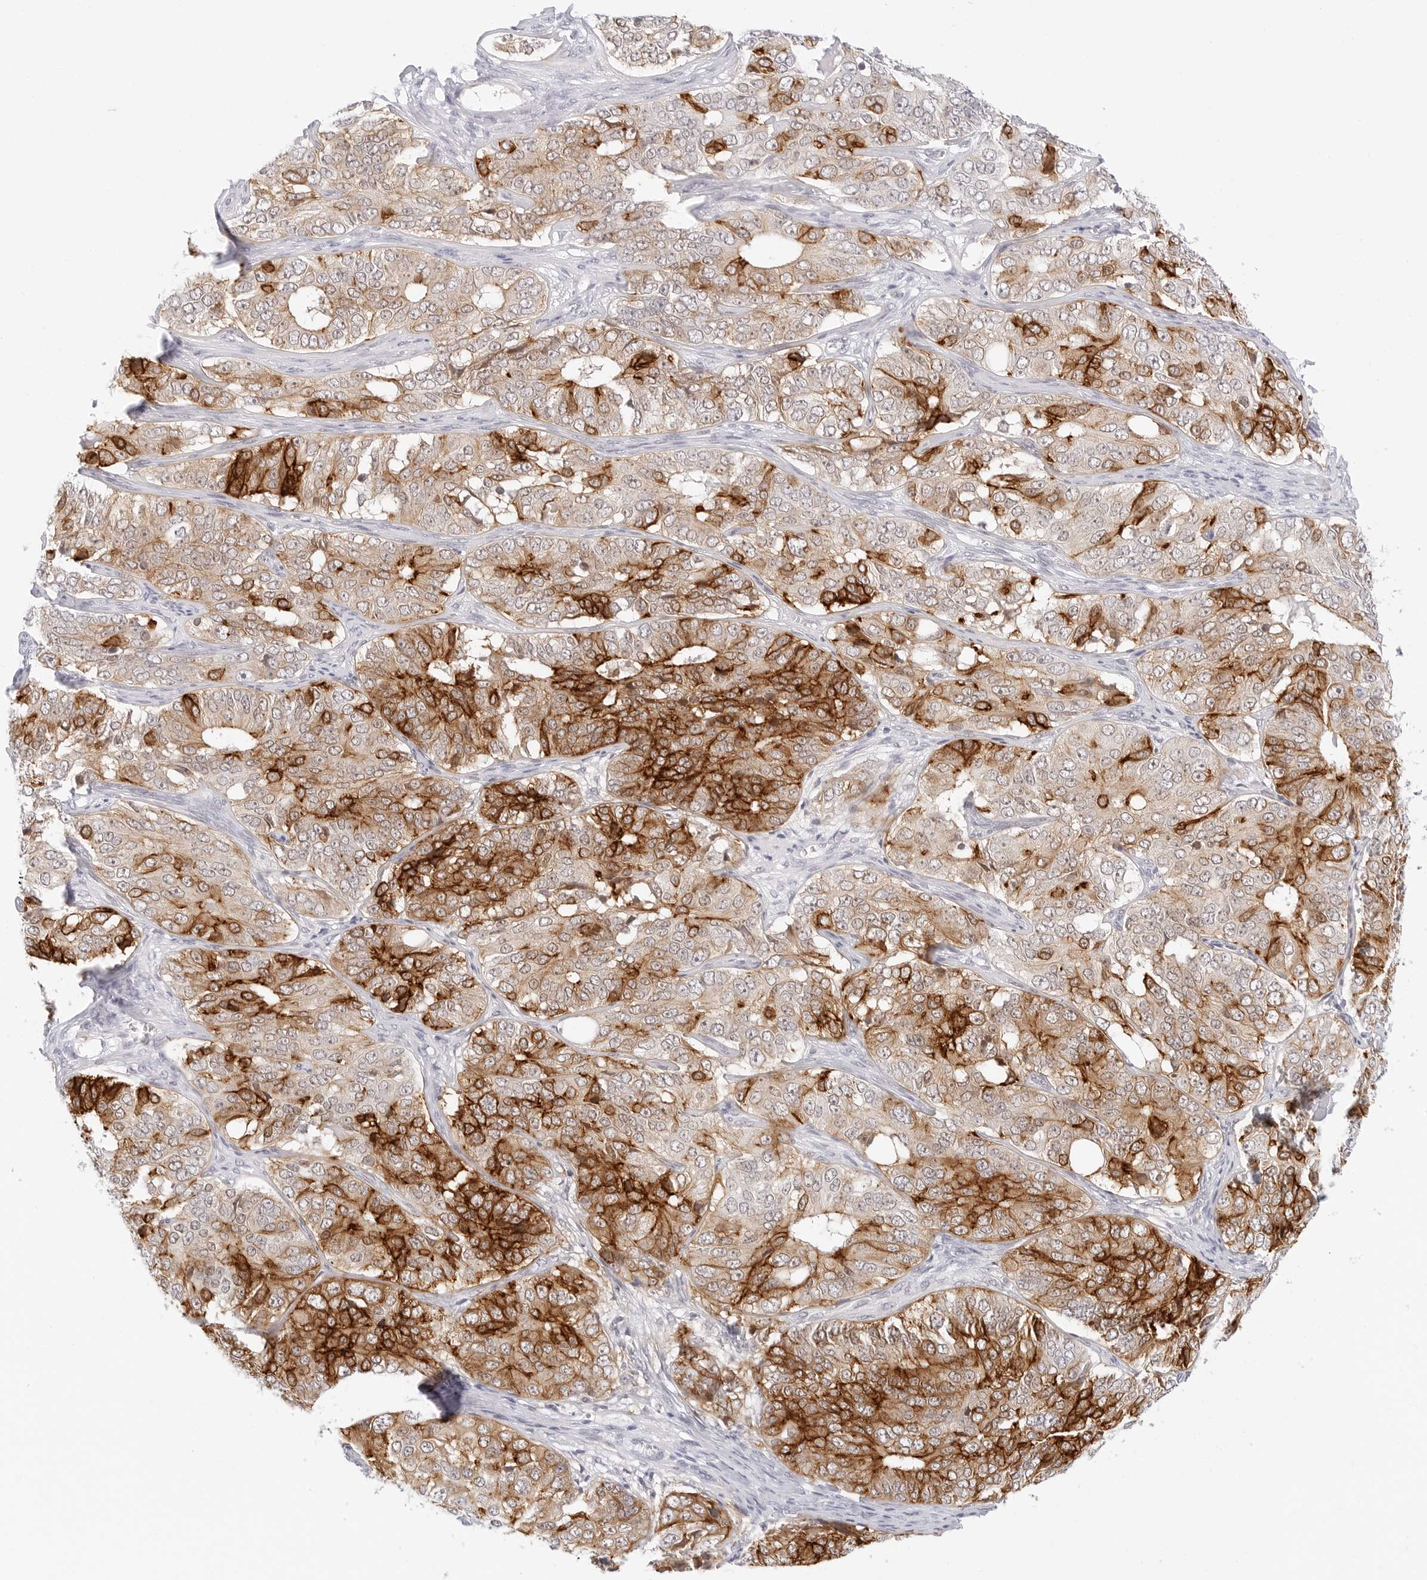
{"staining": {"intensity": "strong", "quantity": "25%-75%", "location": "cytoplasmic/membranous"}, "tissue": "ovarian cancer", "cell_type": "Tumor cells", "image_type": "cancer", "snomed": [{"axis": "morphology", "description": "Carcinoma, endometroid"}, {"axis": "topography", "description": "Ovary"}], "caption": "Ovarian cancer (endometroid carcinoma) stained with IHC displays strong cytoplasmic/membranous expression in approximately 25%-75% of tumor cells. Using DAB (3,3'-diaminobenzidine) (brown) and hematoxylin (blue) stains, captured at high magnification using brightfield microscopy.", "gene": "CDH1", "patient": {"sex": "female", "age": 51}}